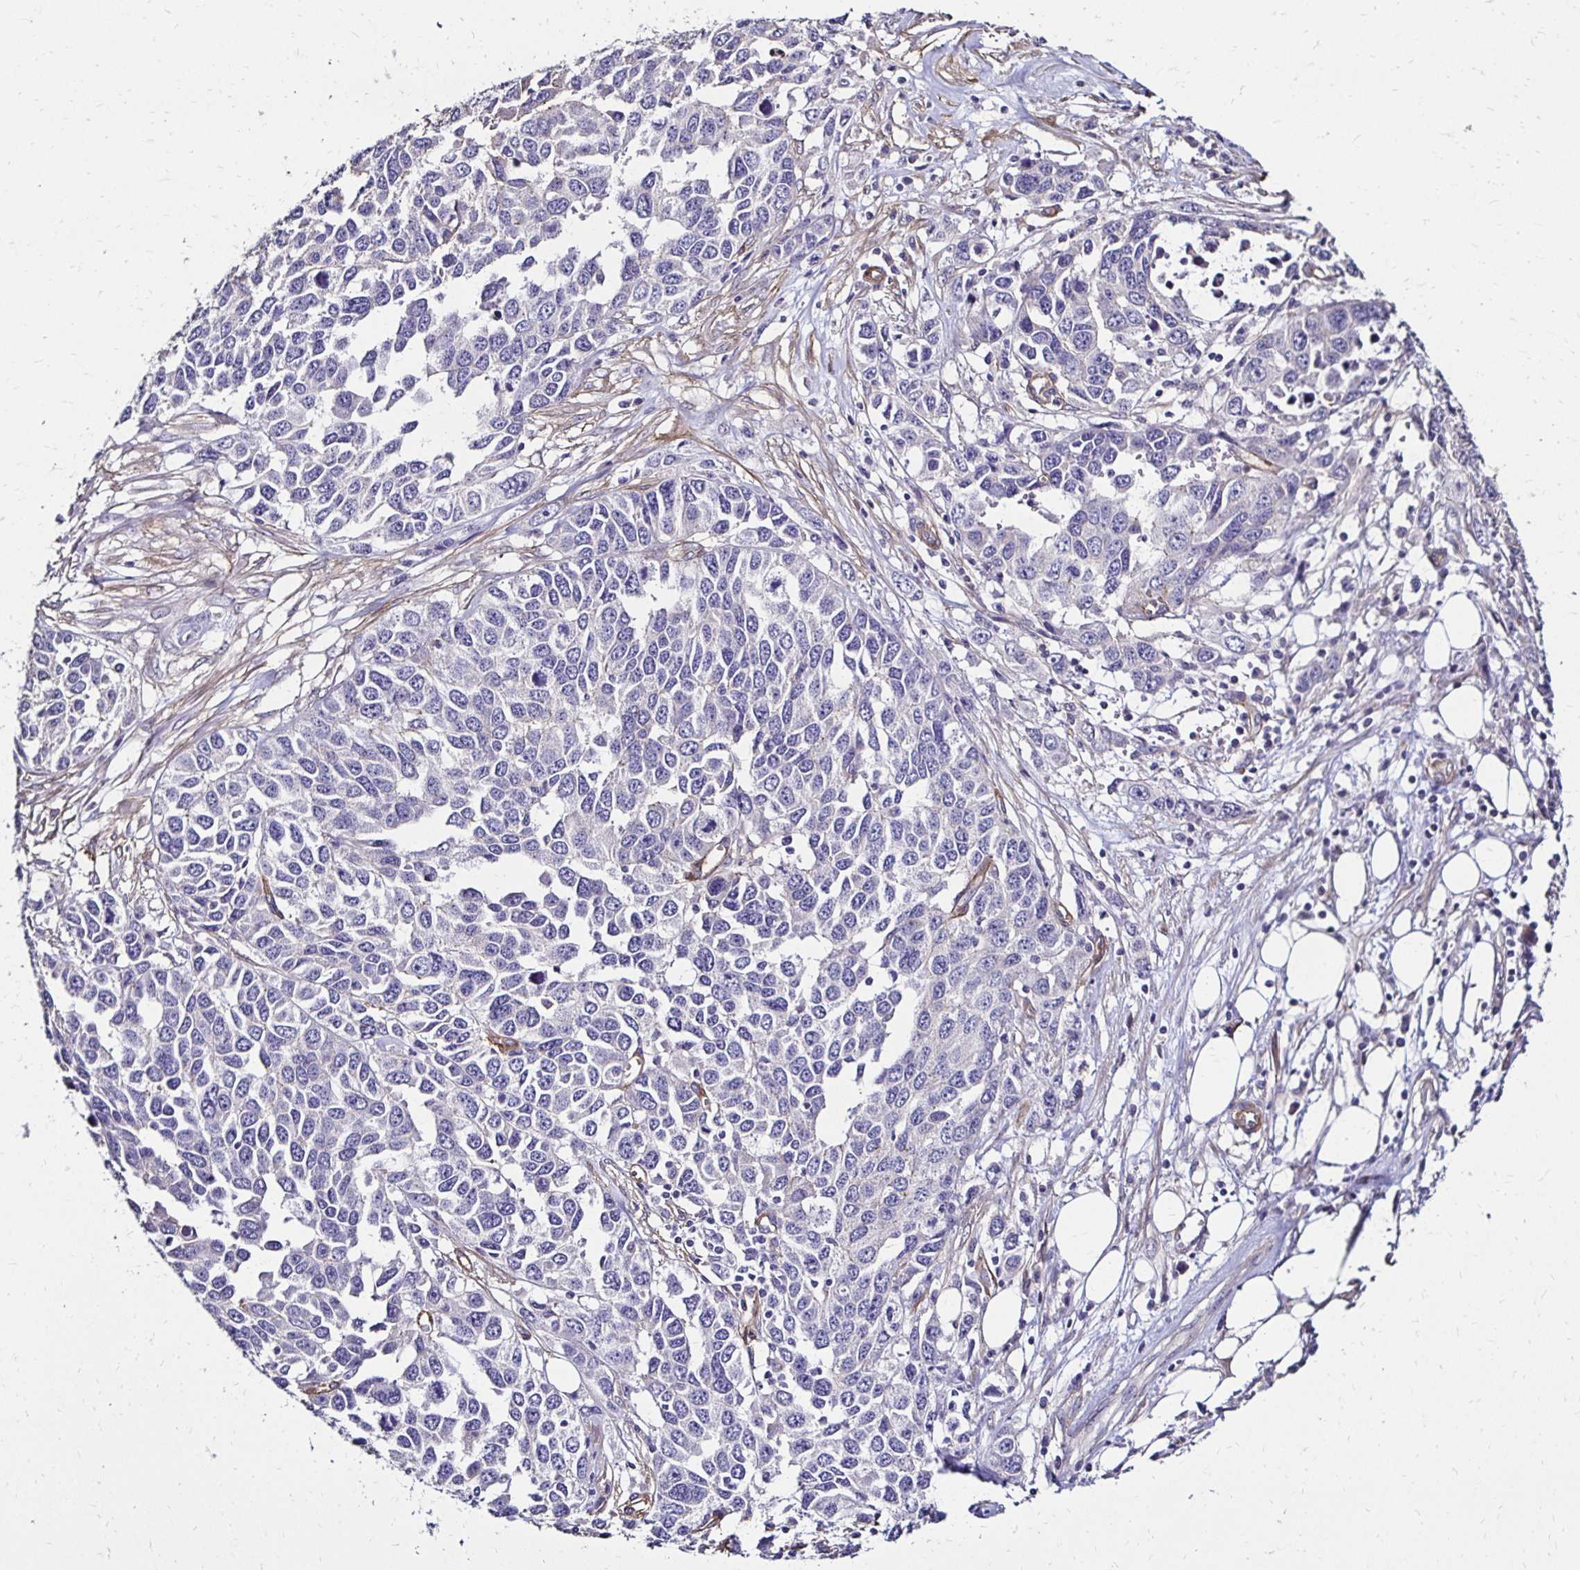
{"staining": {"intensity": "negative", "quantity": "none", "location": "none"}, "tissue": "ovarian cancer", "cell_type": "Tumor cells", "image_type": "cancer", "snomed": [{"axis": "morphology", "description": "Cystadenocarcinoma, serous, NOS"}, {"axis": "topography", "description": "Ovary"}], "caption": "Photomicrograph shows no significant protein expression in tumor cells of ovarian cancer.", "gene": "ITGB1", "patient": {"sex": "female", "age": 76}}